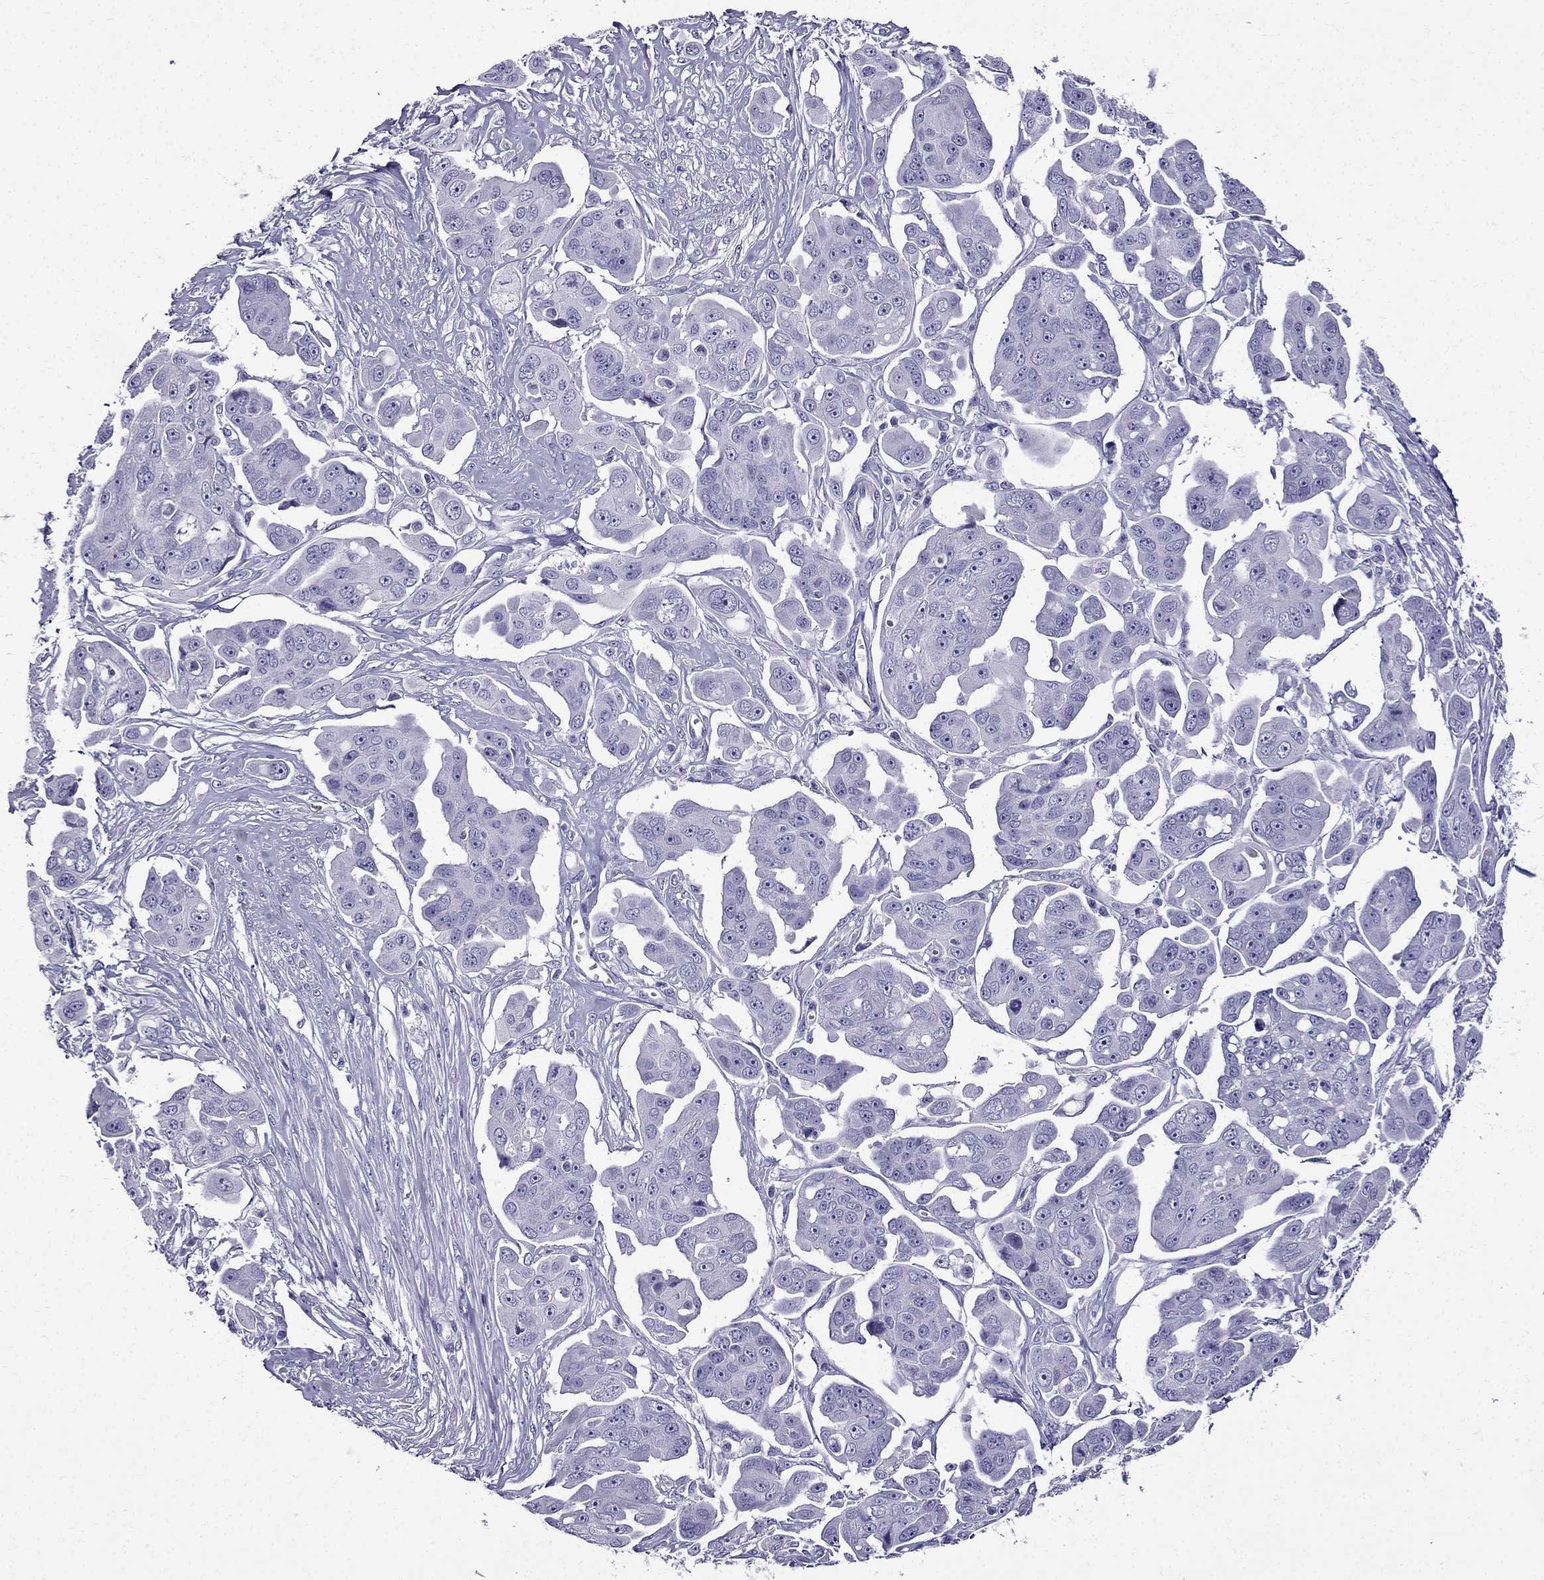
{"staining": {"intensity": "negative", "quantity": "none", "location": "none"}, "tissue": "ovarian cancer", "cell_type": "Tumor cells", "image_type": "cancer", "snomed": [{"axis": "morphology", "description": "Carcinoma, endometroid"}, {"axis": "topography", "description": "Ovary"}], "caption": "An immunohistochemistry (IHC) histopathology image of endometroid carcinoma (ovarian) is shown. There is no staining in tumor cells of endometroid carcinoma (ovarian).", "gene": "ERC2", "patient": {"sex": "female", "age": 70}}